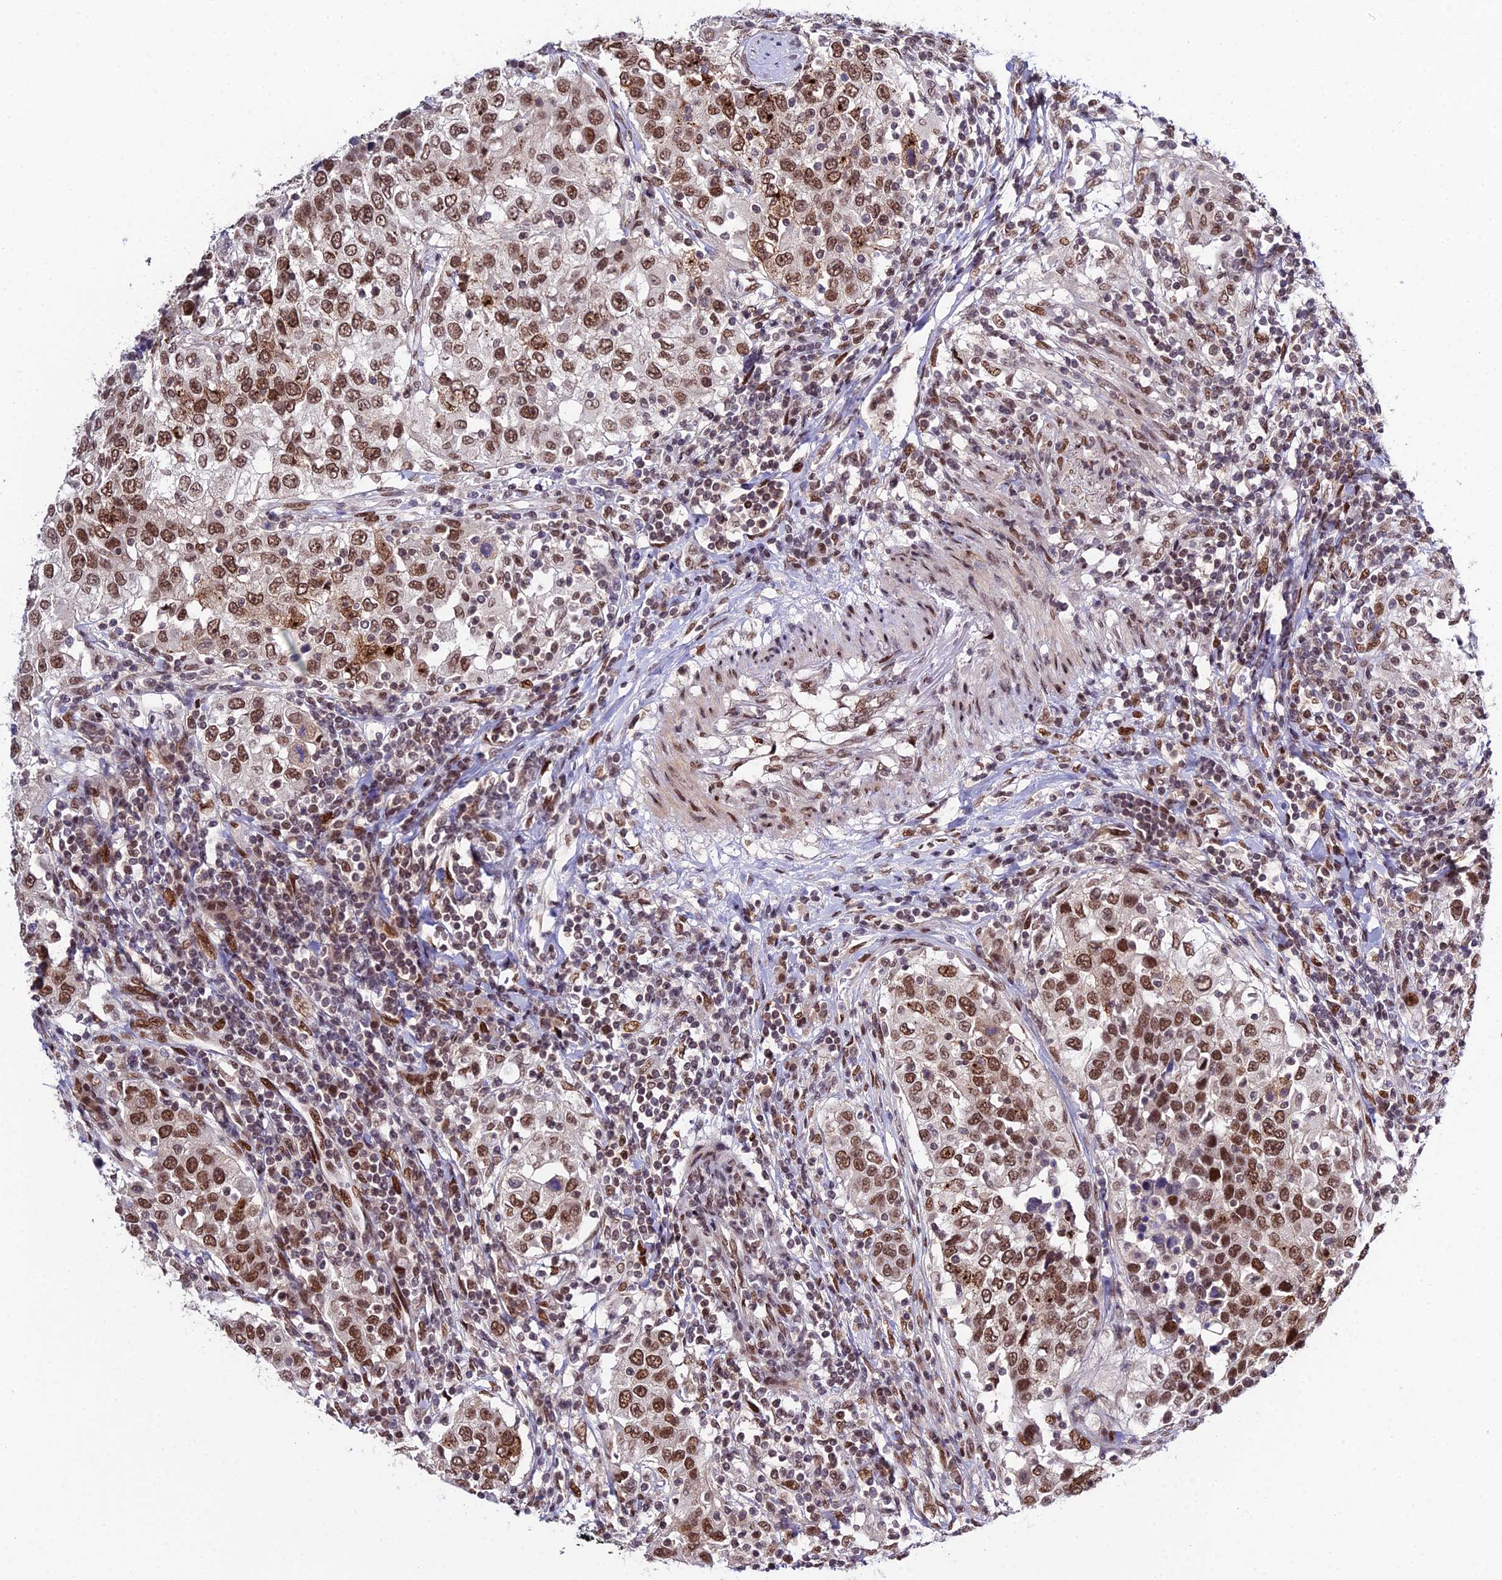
{"staining": {"intensity": "moderate", "quantity": ">75%", "location": "nuclear"}, "tissue": "urothelial cancer", "cell_type": "Tumor cells", "image_type": "cancer", "snomed": [{"axis": "morphology", "description": "Urothelial carcinoma, High grade"}, {"axis": "topography", "description": "Urinary bladder"}], "caption": "A brown stain labels moderate nuclear staining of a protein in high-grade urothelial carcinoma tumor cells.", "gene": "SYT15", "patient": {"sex": "female", "age": 80}}